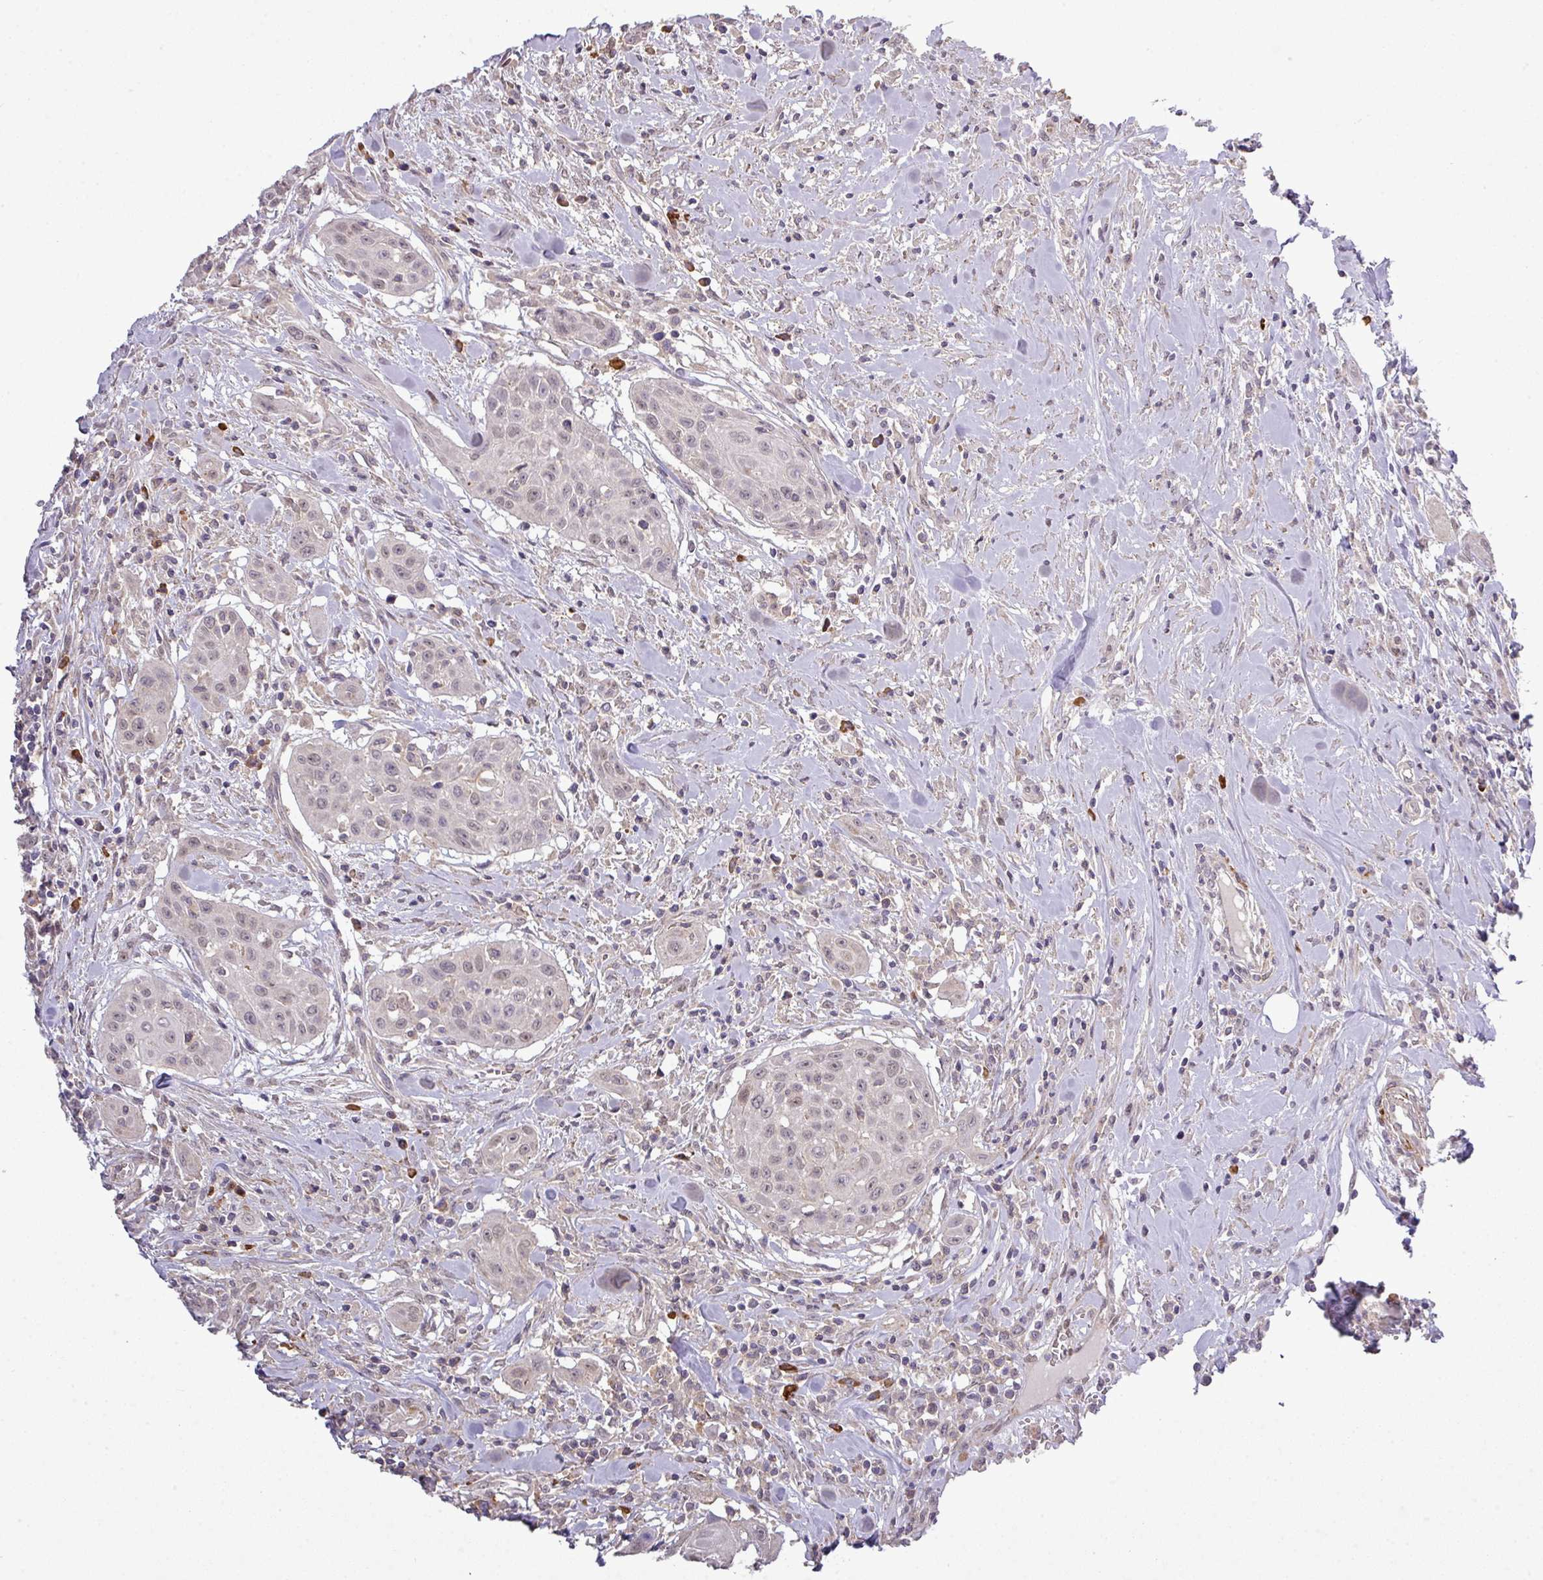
{"staining": {"intensity": "negative", "quantity": "none", "location": "none"}, "tissue": "head and neck cancer", "cell_type": "Tumor cells", "image_type": "cancer", "snomed": [{"axis": "morphology", "description": "Squamous cell carcinoma, NOS"}, {"axis": "topography", "description": "Lymph node"}, {"axis": "topography", "description": "Salivary gland"}, {"axis": "topography", "description": "Head-Neck"}], "caption": "DAB (3,3'-diaminobenzidine) immunohistochemical staining of human head and neck cancer (squamous cell carcinoma) demonstrates no significant expression in tumor cells.", "gene": "TPRA1", "patient": {"sex": "female", "age": 74}}